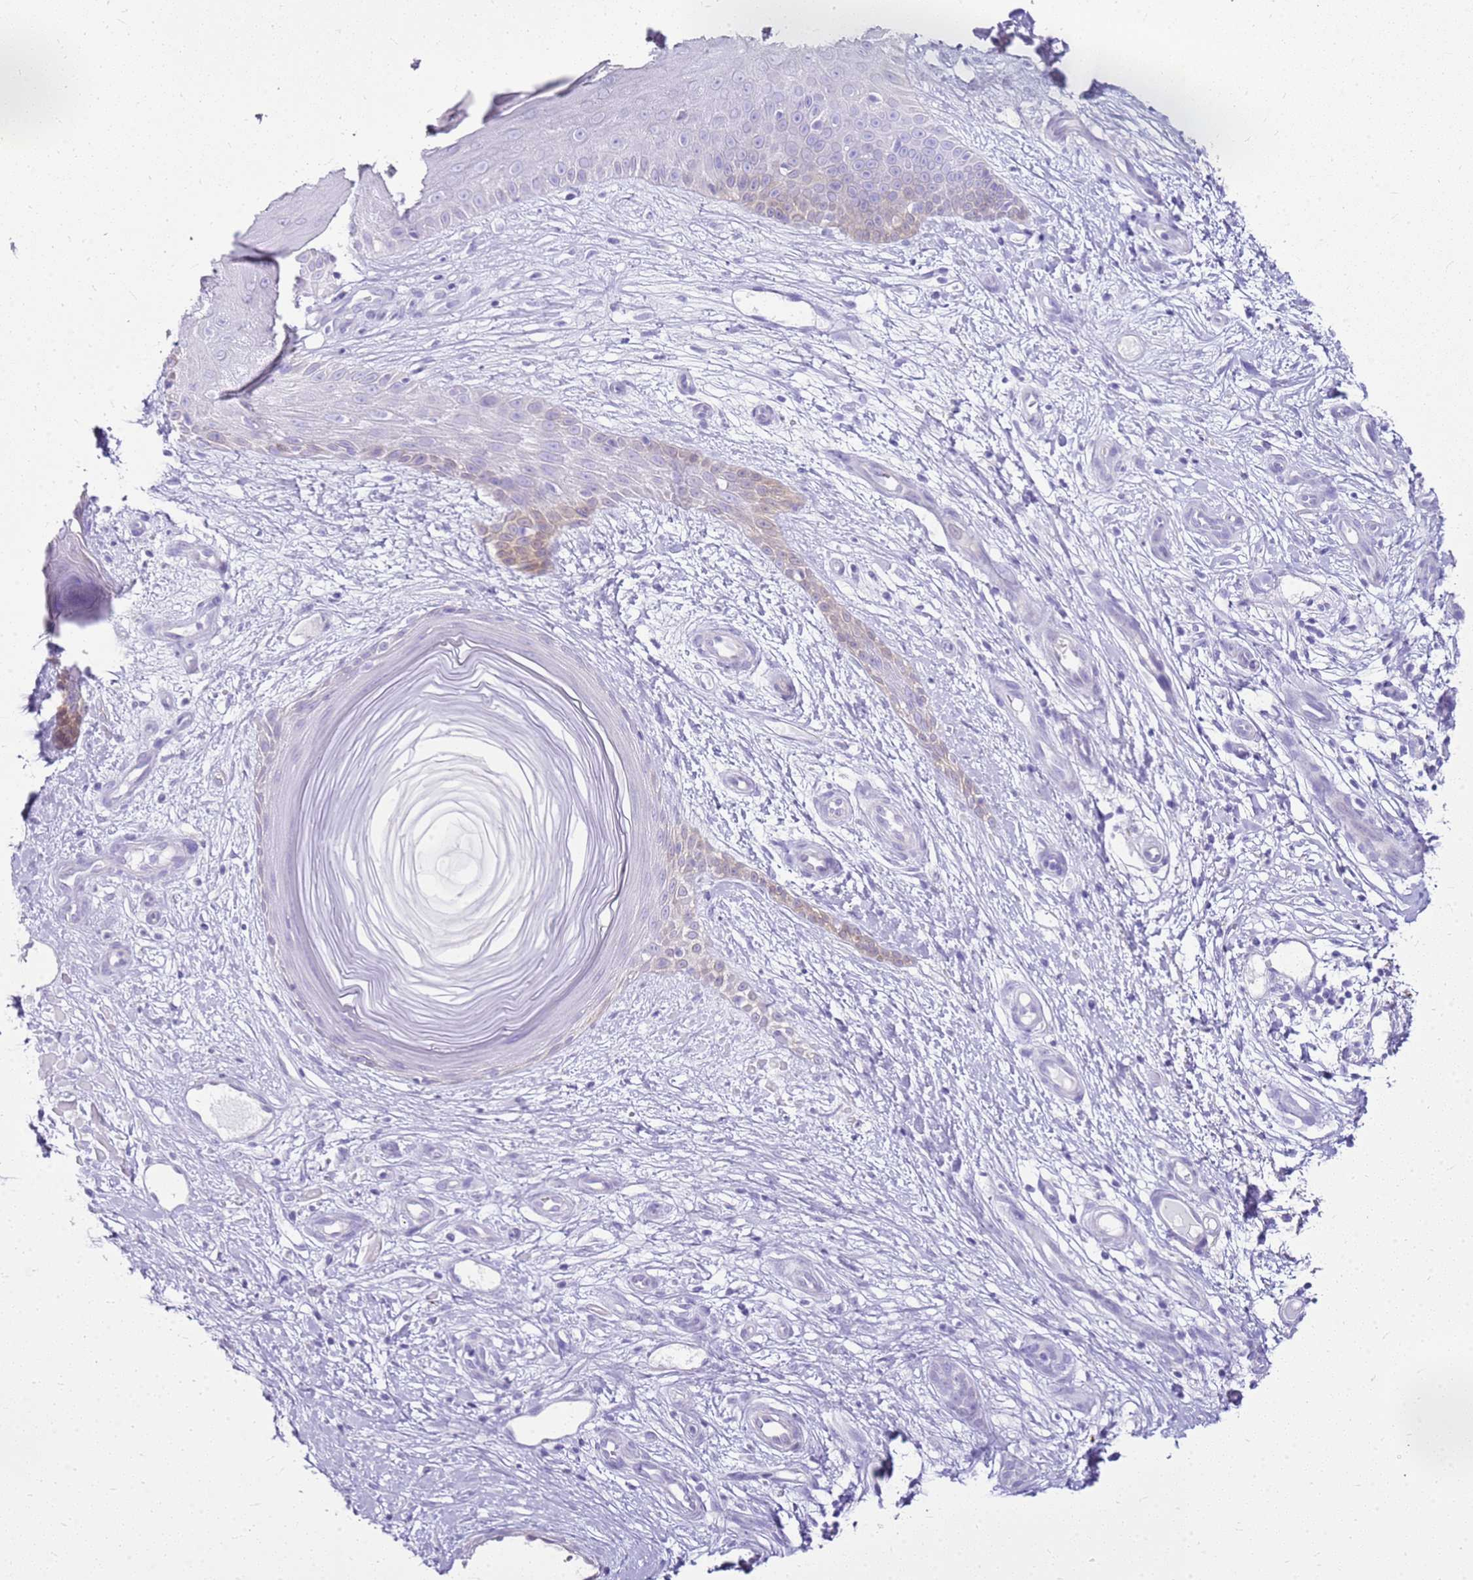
{"staining": {"intensity": "moderate", "quantity": "<25%", "location": "cytoplasmic/membranous"}, "tissue": "skin cancer", "cell_type": "Tumor cells", "image_type": "cancer", "snomed": [{"axis": "morphology", "description": "Basal cell carcinoma"}, {"axis": "topography", "description": "Skin"}], "caption": "Human skin cancer stained with a brown dye exhibits moderate cytoplasmic/membranous positive positivity in about <25% of tumor cells.", "gene": "SULT1E1", "patient": {"sex": "male", "age": 88}}